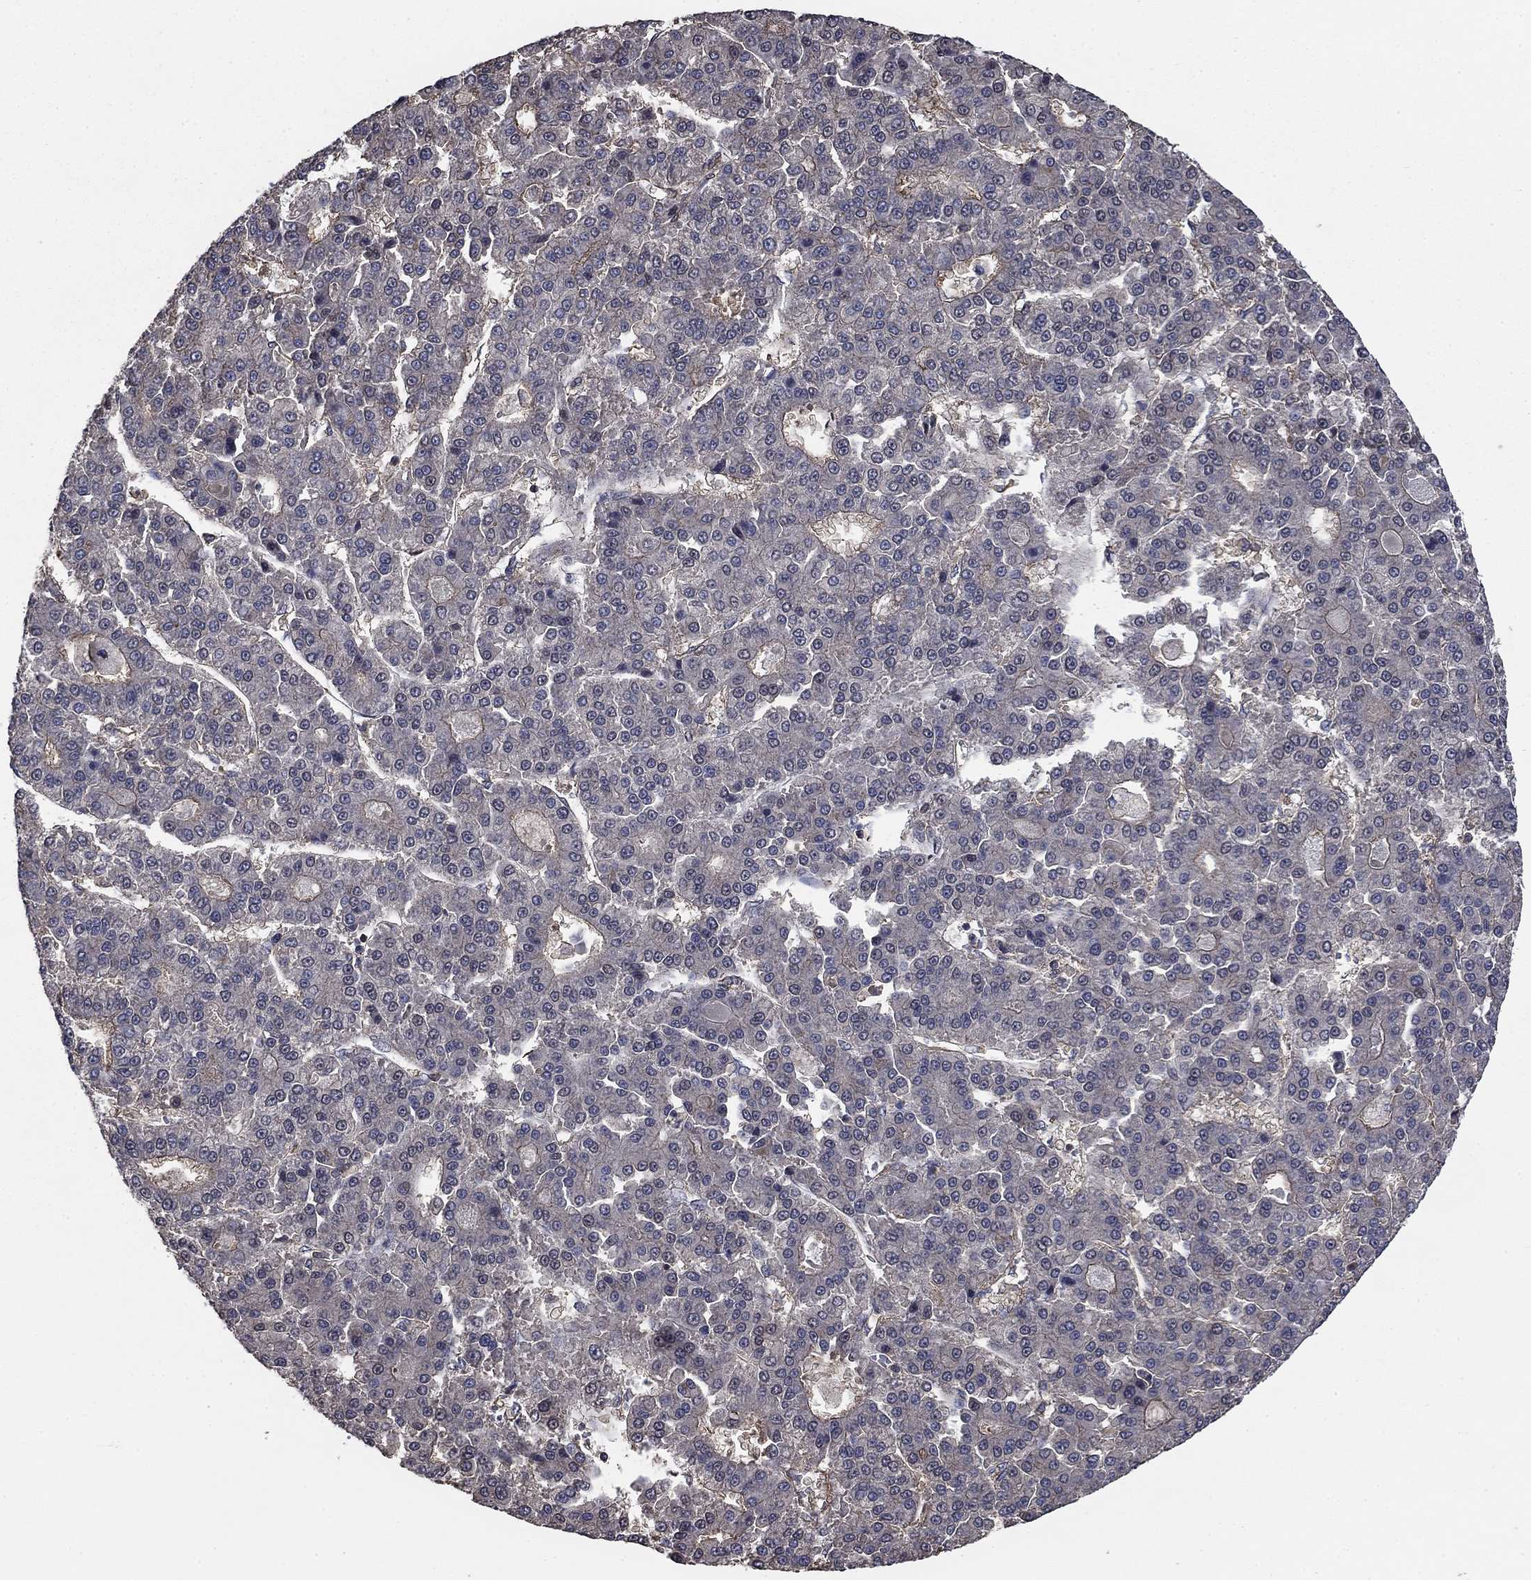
{"staining": {"intensity": "negative", "quantity": "none", "location": "none"}, "tissue": "liver cancer", "cell_type": "Tumor cells", "image_type": "cancer", "snomed": [{"axis": "morphology", "description": "Carcinoma, Hepatocellular, NOS"}, {"axis": "topography", "description": "Liver"}], "caption": "A histopathology image of liver cancer stained for a protein displays no brown staining in tumor cells. Nuclei are stained in blue.", "gene": "PDE3A", "patient": {"sex": "male", "age": 70}}